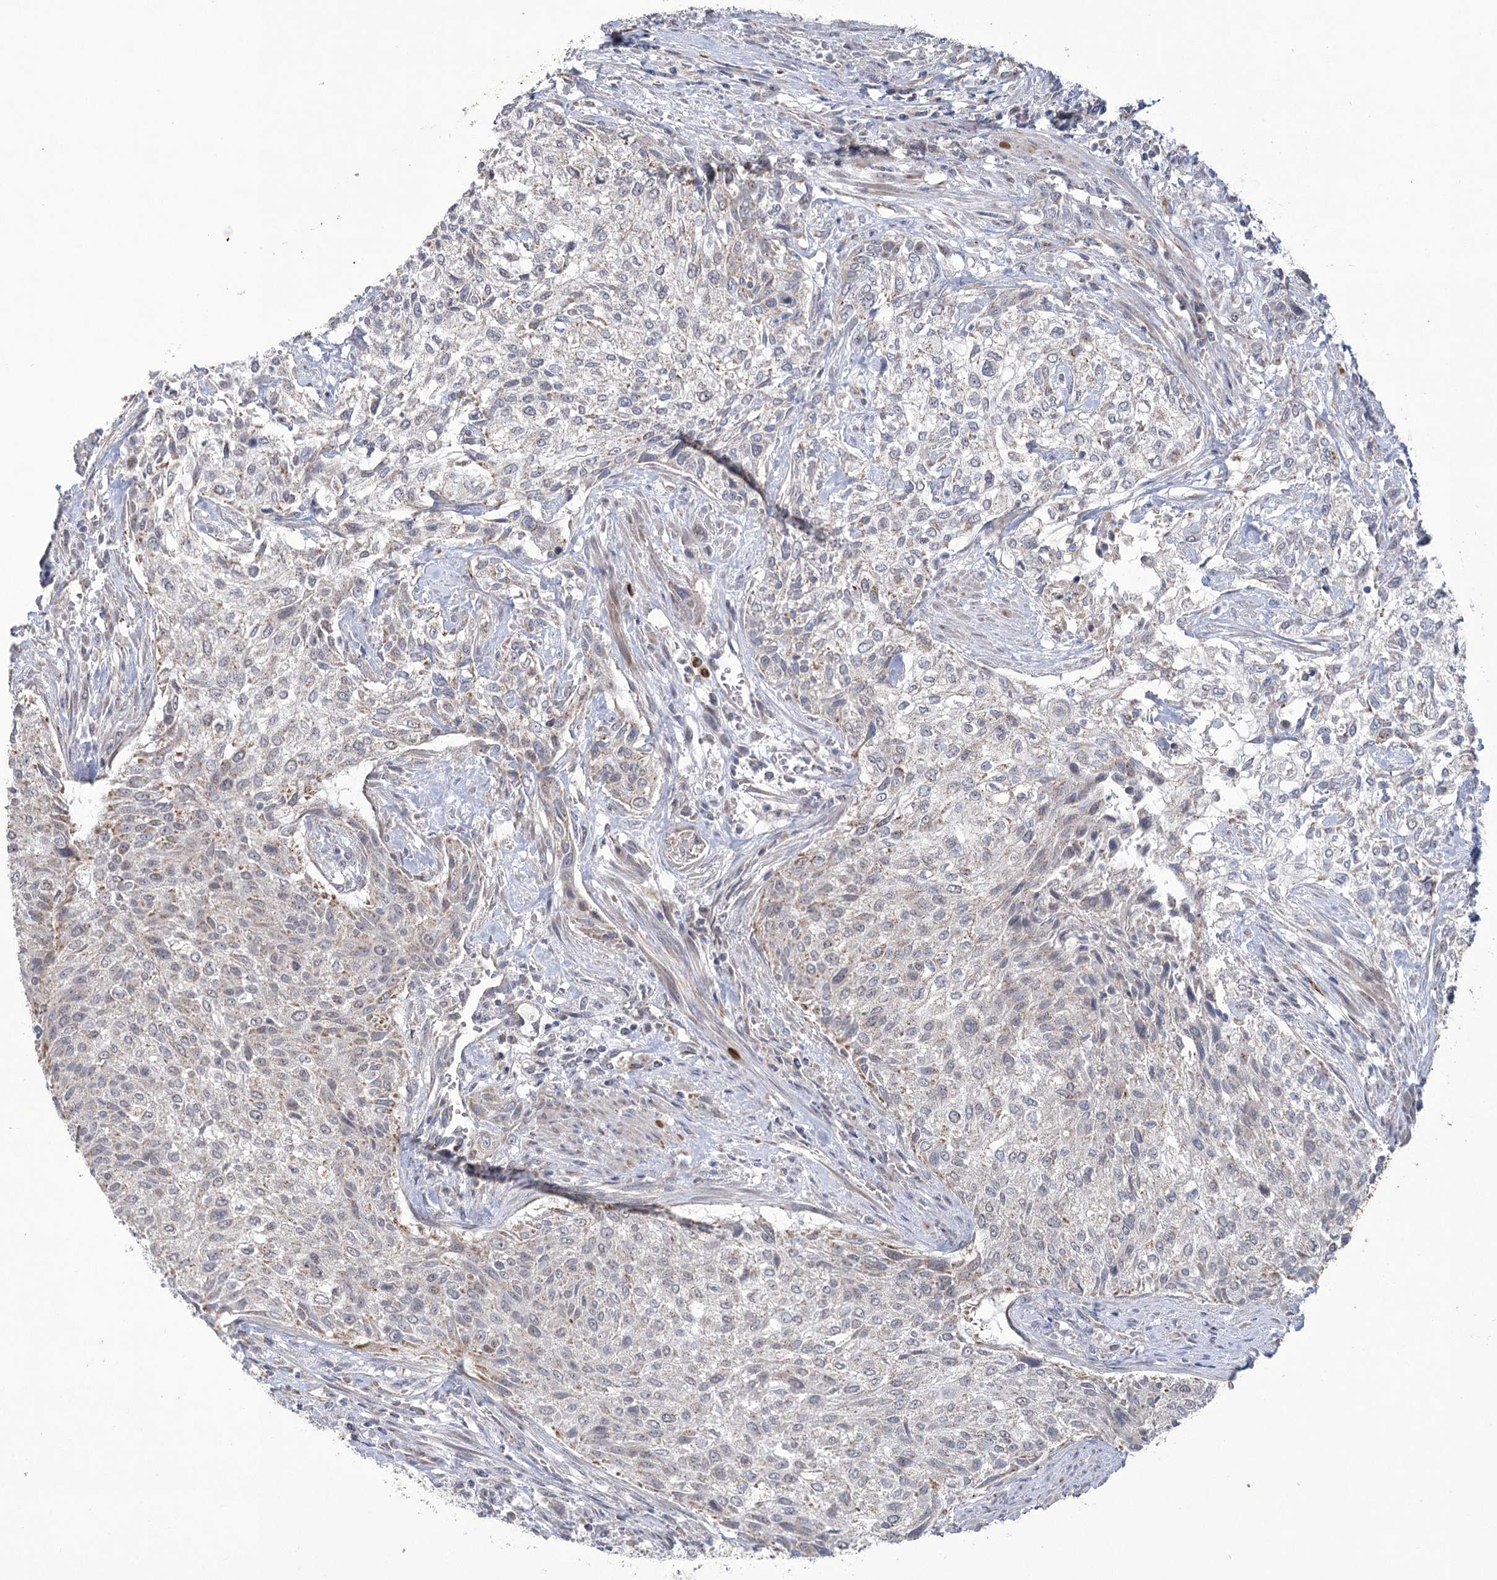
{"staining": {"intensity": "weak", "quantity": "<25%", "location": "cytoplasmic/membranous"}, "tissue": "urothelial cancer", "cell_type": "Tumor cells", "image_type": "cancer", "snomed": [{"axis": "morphology", "description": "Normal tissue, NOS"}, {"axis": "morphology", "description": "Urothelial carcinoma, NOS"}, {"axis": "topography", "description": "Urinary bladder"}, {"axis": "topography", "description": "Peripheral nerve tissue"}], "caption": "An immunohistochemistry histopathology image of transitional cell carcinoma is shown. There is no staining in tumor cells of transitional cell carcinoma.", "gene": "ECHDC3", "patient": {"sex": "male", "age": 35}}